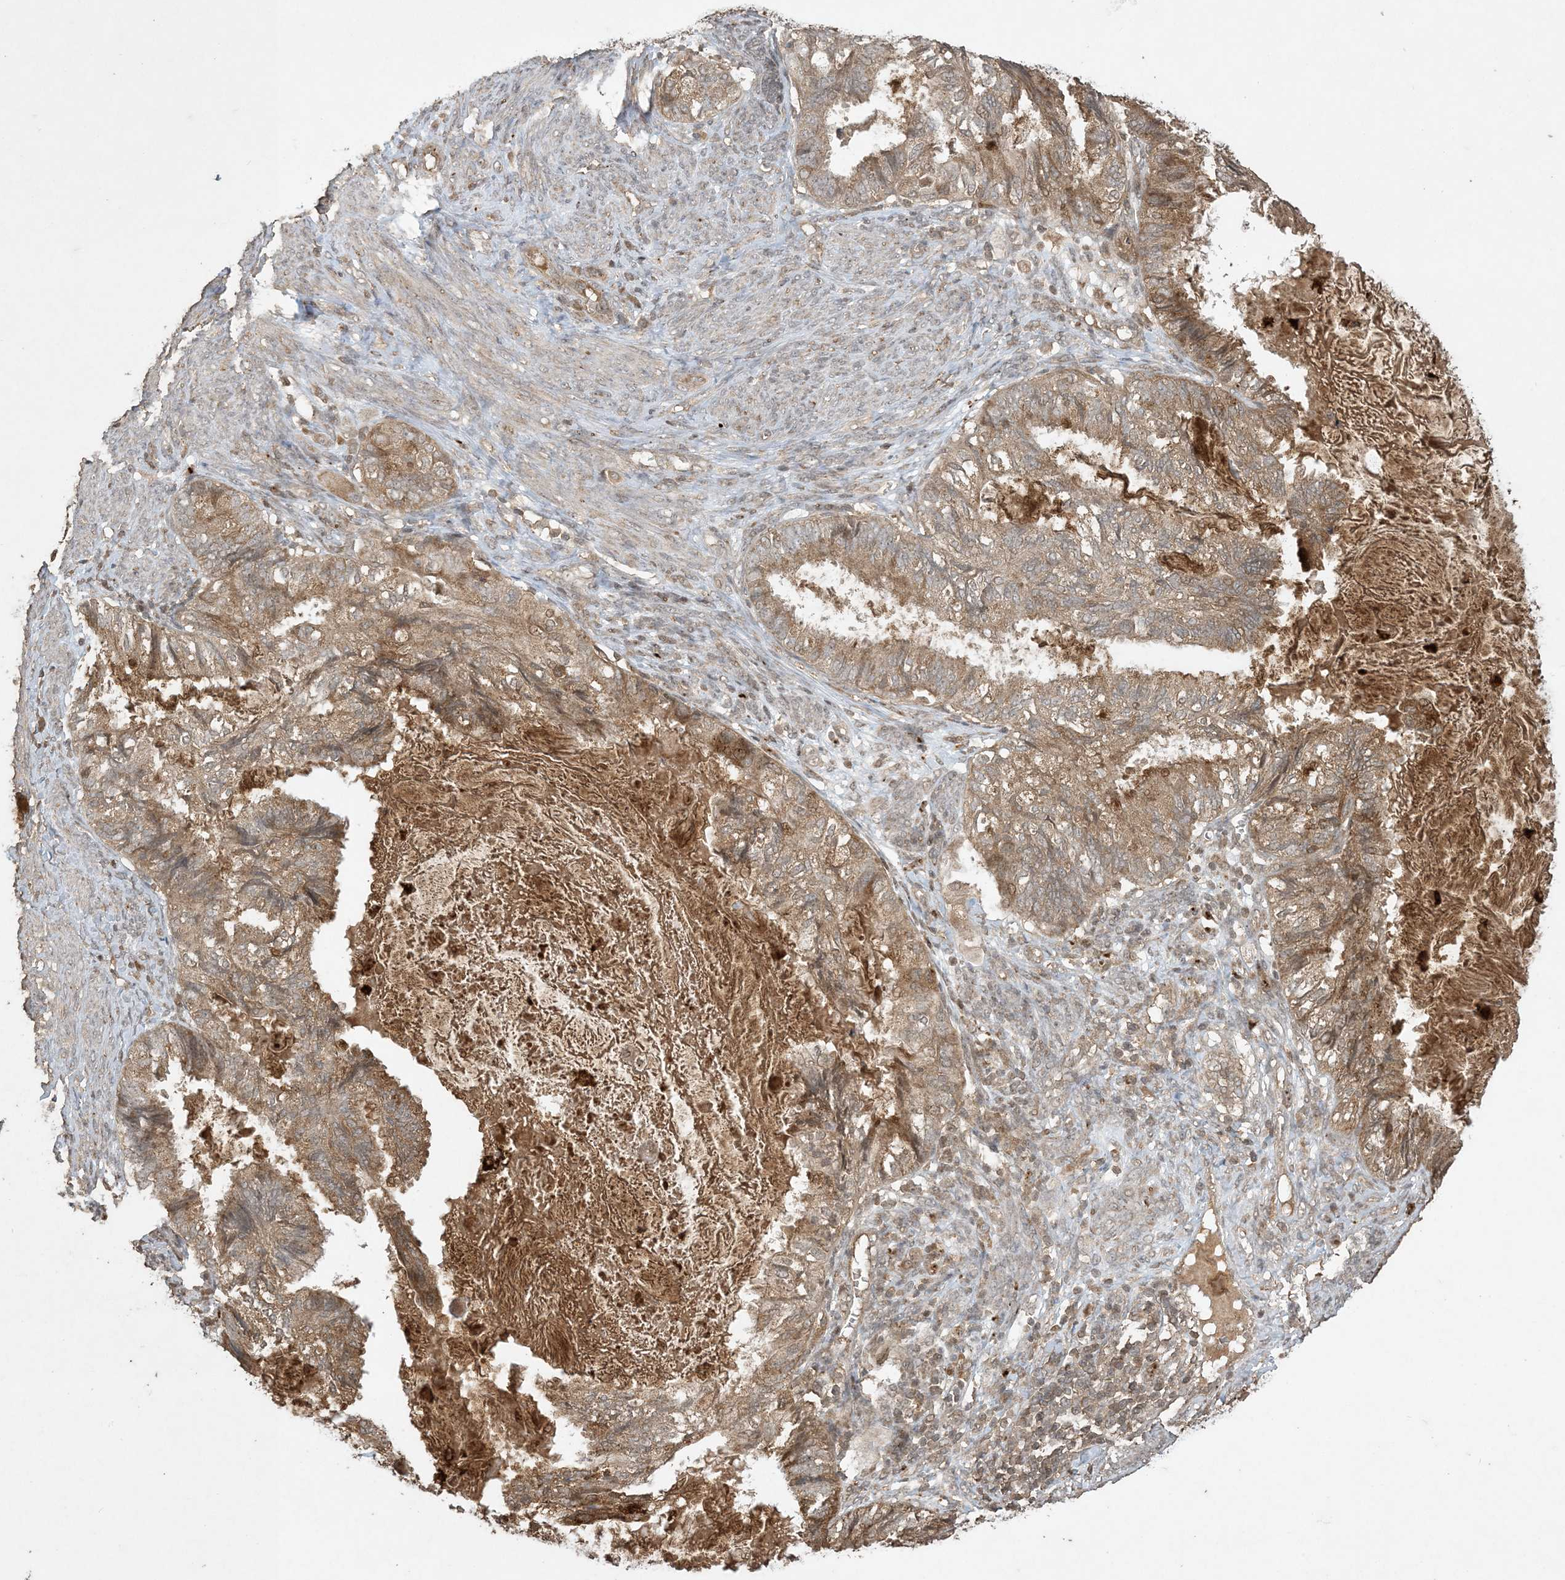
{"staining": {"intensity": "moderate", "quantity": ">75%", "location": "cytoplasmic/membranous"}, "tissue": "cervical cancer", "cell_type": "Tumor cells", "image_type": "cancer", "snomed": [{"axis": "morphology", "description": "Normal tissue, NOS"}, {"axis": "morphology", "description": "Adenocarcinoma, NOS"}, {"axis": "topography", "description": "Cervix"}, {"axis": "topography", "description": "Endometrium"}], "caption": "Immunohistochemistry (IHC) histopathology image of neoplastic tissue: human cervical cancer (adenocarcinoma) stained using immunohistochemistry shows medium levels of moderate protein expression localized specifically in the cytoplasmic/membranous of tumor cells, appearing as a cytoplasmic/membranous brown color.", "gene": "EFCAB8", "patient": {"sex": "female", "age": 86}}